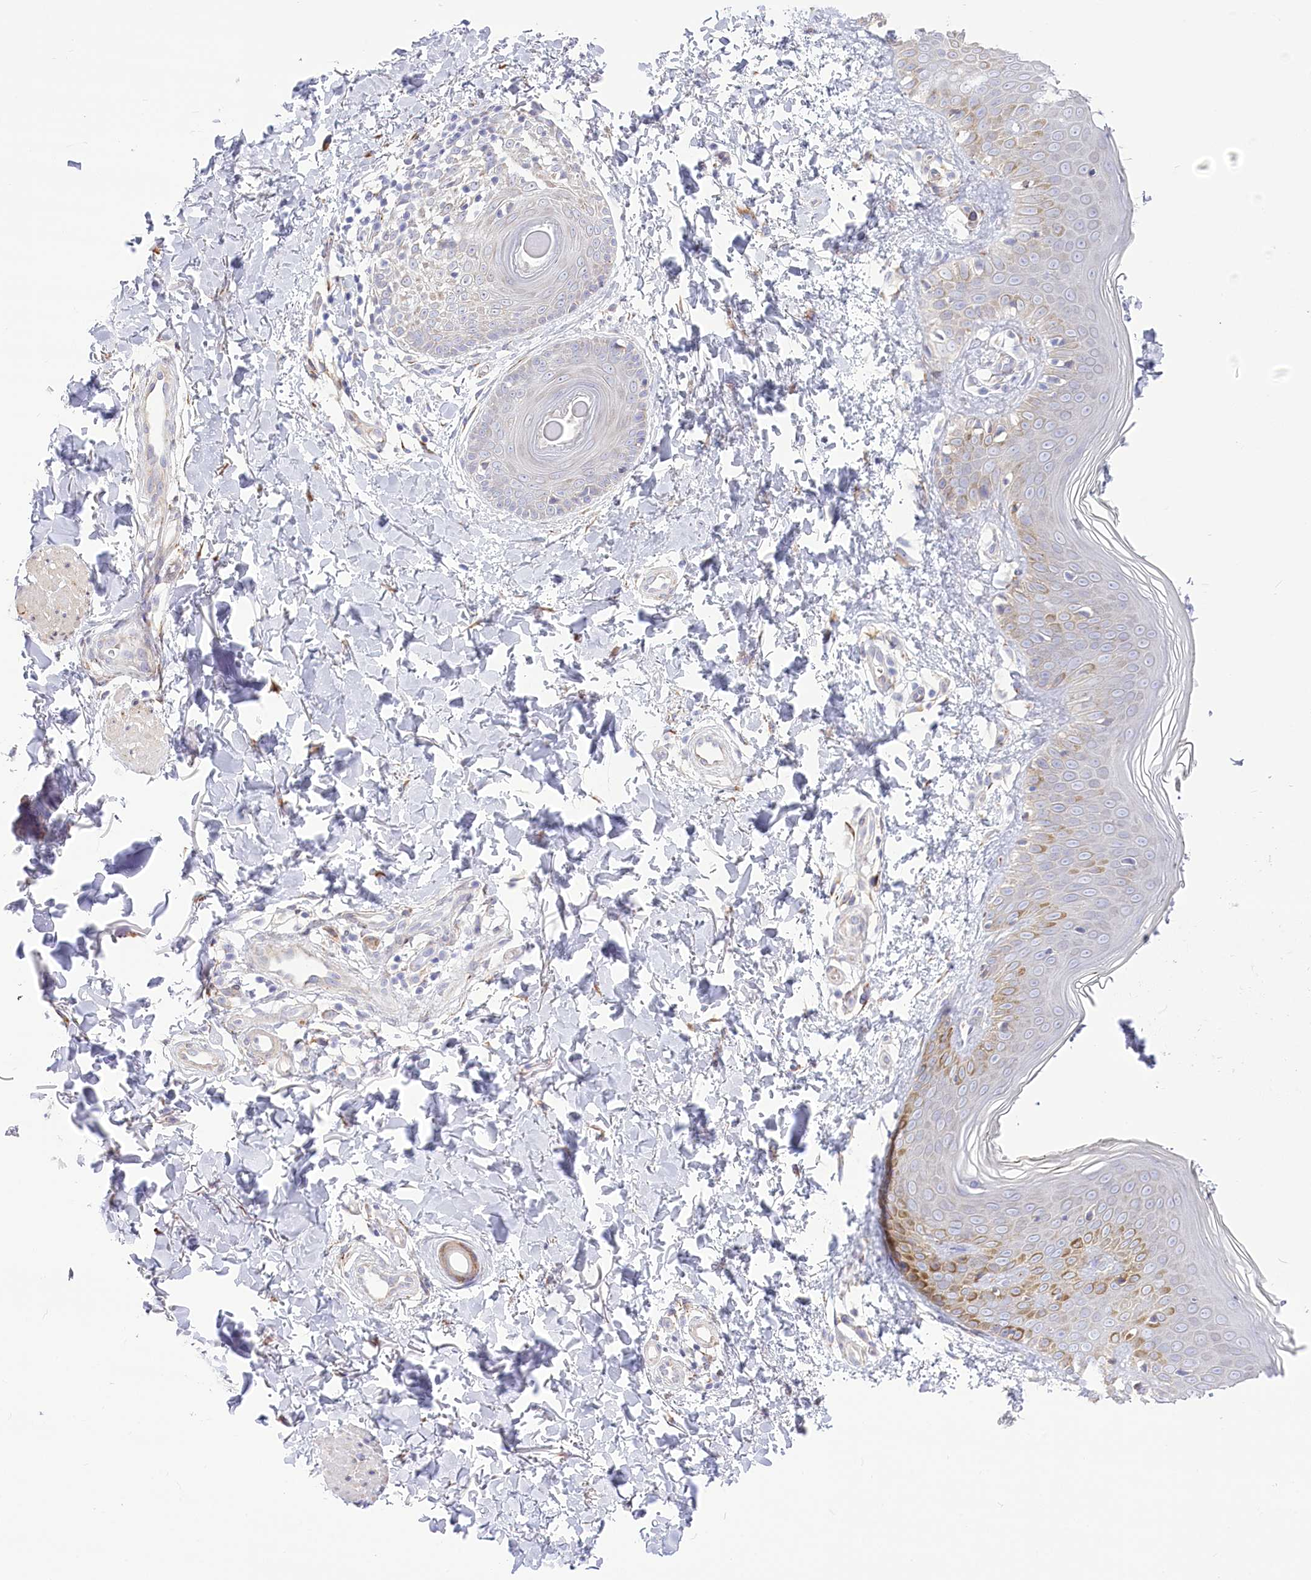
{"staining": {"intensity": "negative", "quantity": "none", "location": "none"}, "tissue": "skin", "cell_type": "Fibroblasts", "image_type": "normal", "snomed": [{"axis": "morphology", "description": "Normal tissue, NOS"}, {"axis": "topography", "description": "Skin"}], "caption": "Immunohistochemical staining of benign human skin exhibits no significant expression in fibroblasts. (Stains: DAB immunohistochemistry with hematoxylin counter stain, Microscopy: brightfield microscopy at high magnification).", "gene": "STT3B", "patient": {"sex": "male", "age": 37}}